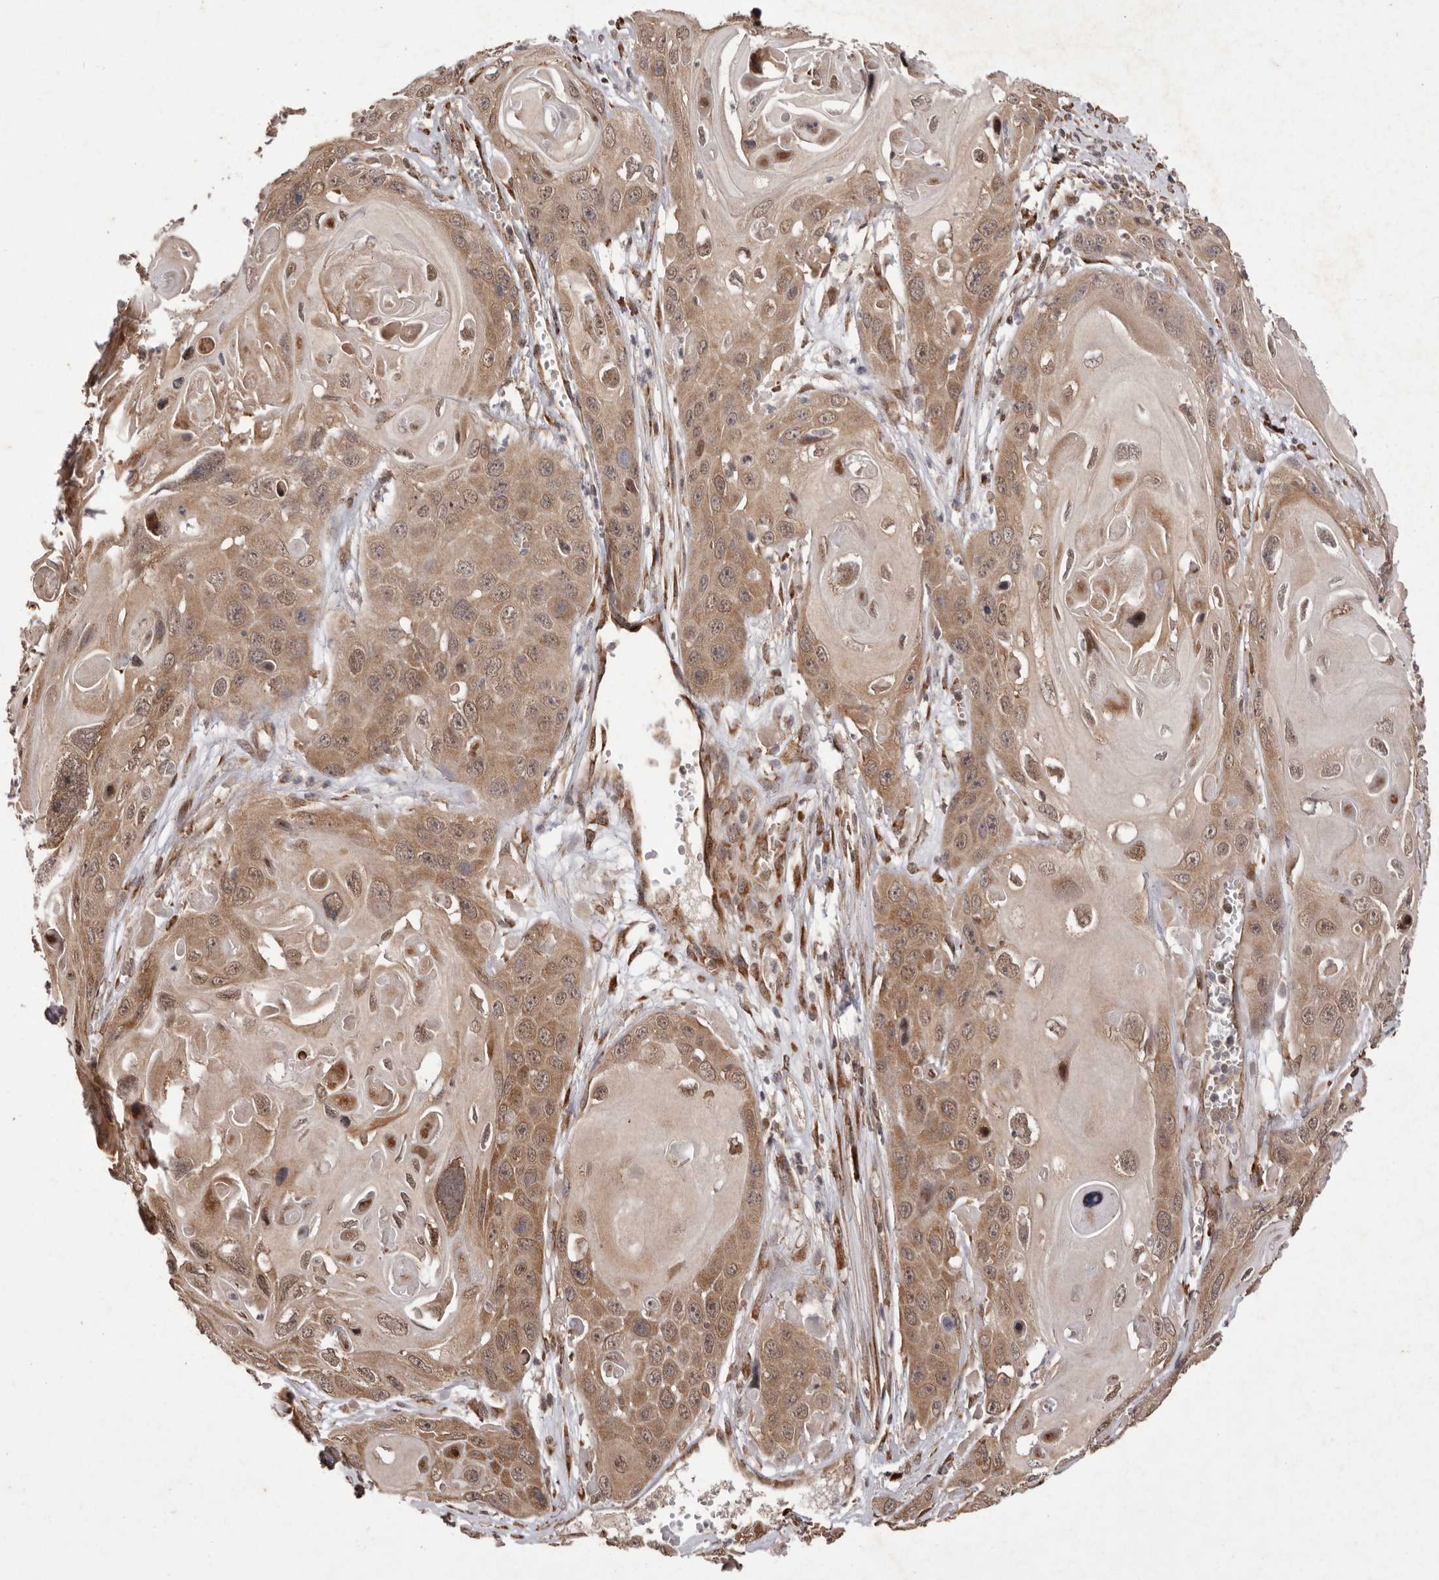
{"staining": {"intensity": "moderate", "quantity": ">75%", "location": "cytoplasmic/membranous"}, "tissue": "skin cancer", "cell_type": "Tumor cells", "image_type": "cancer", "snomed": [{"axis": "morphology", "description": "Squamous cell carcinoma, NOS"}, {"axis": "topography", "description": "Skin"}], "caption": "Immunohistochemical staining of skin cancer (squamous cell carcinoma) shows medium levels of moderate cytoplasmic/membranous expression in approximately >75% of tumor cells.", "gene": "LRGUK", "patient": {"sex": "male", "age": 55}}